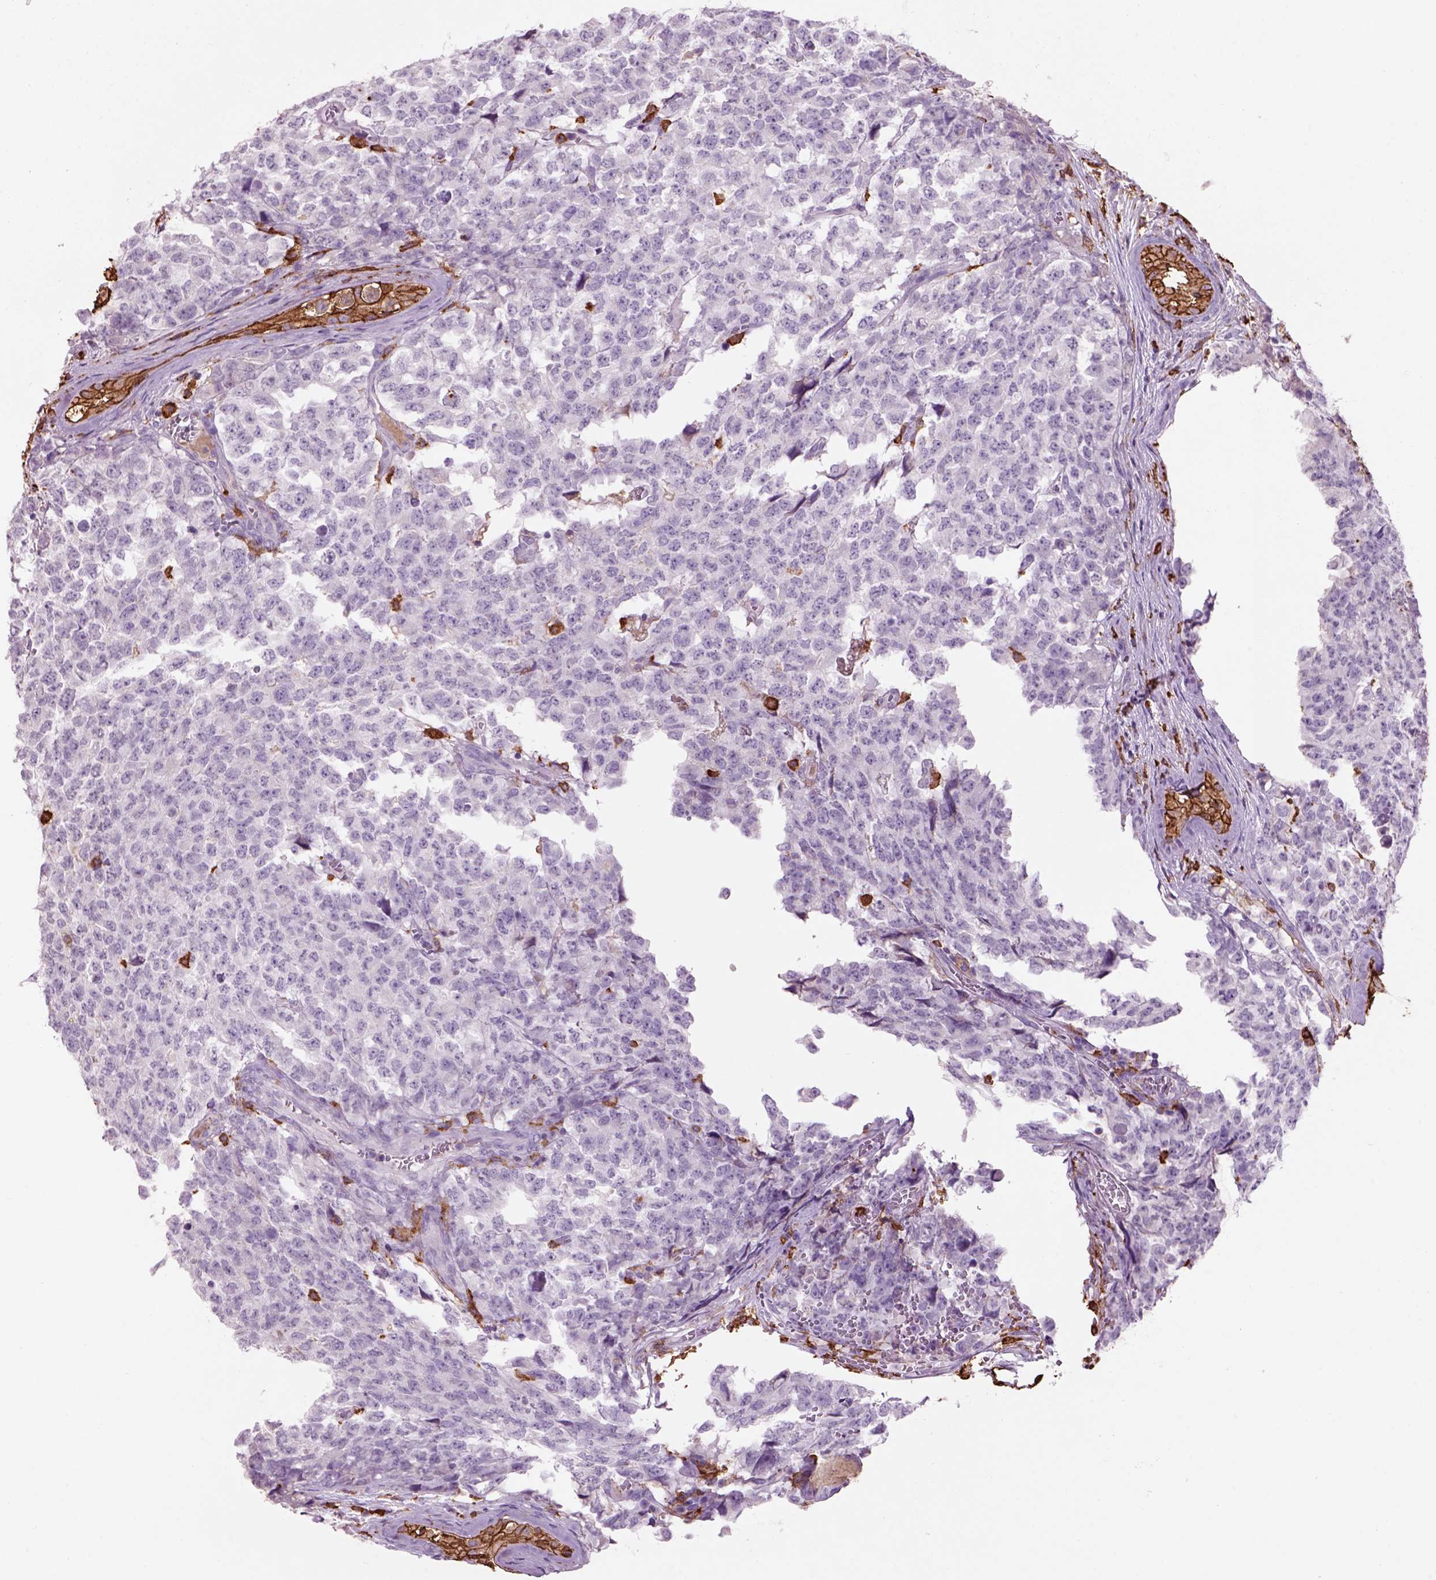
{"staining": {"intensity": "negative", "quantity": "none", "location": "none"}, "tissue": "testis cancer", "cell_type": "Tumor cells", "image_type": "cancer", "snomed": [{"axis": "morphology", "description": "Carcinoma, Embryonal, NOS"}, {"axis": "topography", "description": "Testis"}], "caption": "Human testis cancer stained for a protein using IHC exhibits no staining in tumor cells.", "gene": "CD14", "patient": {"sex": "male", "age": 23}}